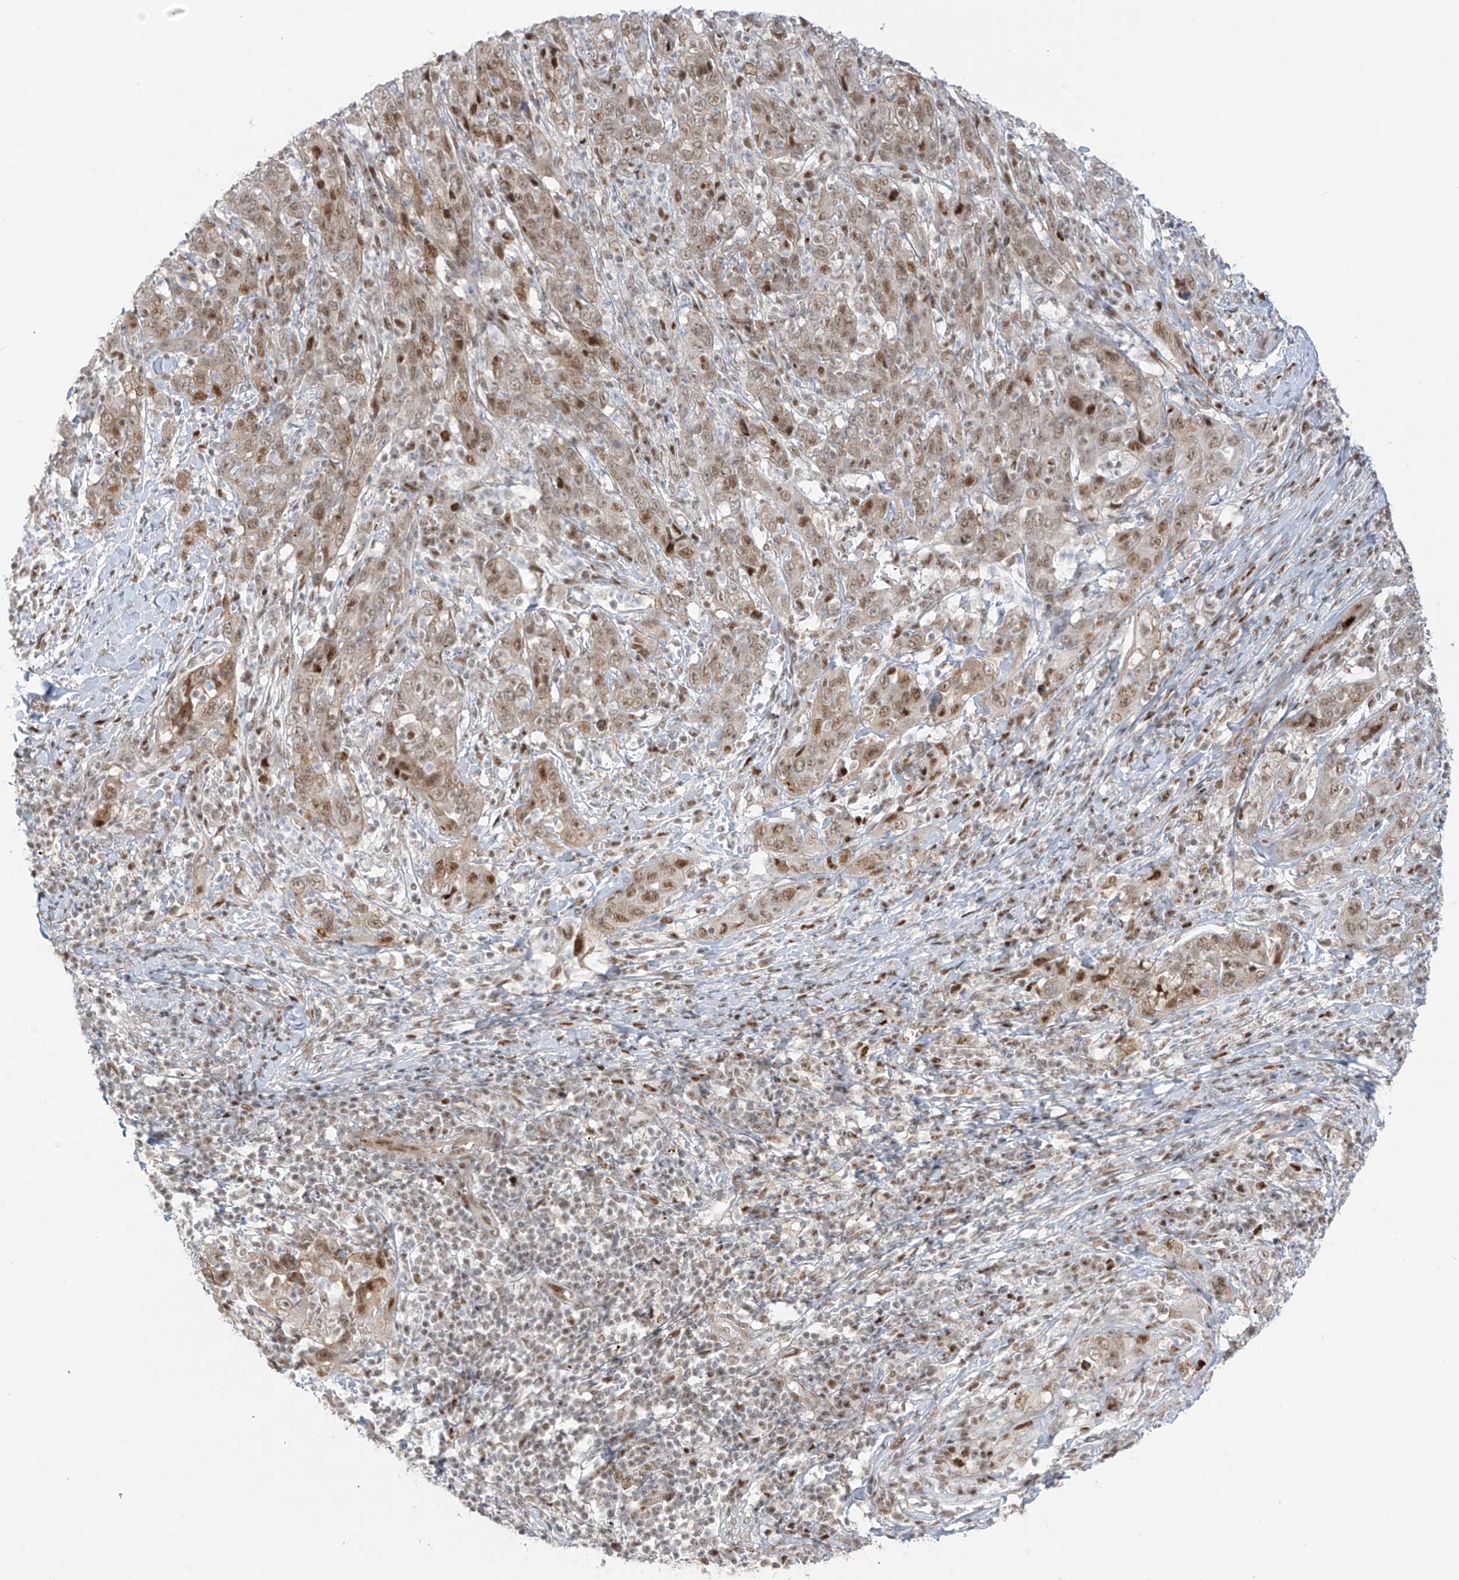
{"staining": {"intensity": "moderate", "quantity": ">75%", "location": "nuclear"}, "tissue": "cervical cancer", "cell_type": "Tumor cells", "image_type": "cancer", "snomed": [{"axis": "morphology", "description": "Squamous cell carcinoma, NOS"}, {"axis": "topography", "description": "Cervix"}], "caption": "The histopathology image shows staining of cervical cancer, revealing moderate nuclear protein staining (brown color) within tumor cells.", "gene": "ZCWPW2", "patient": {"sex": "female", "age": 46}}